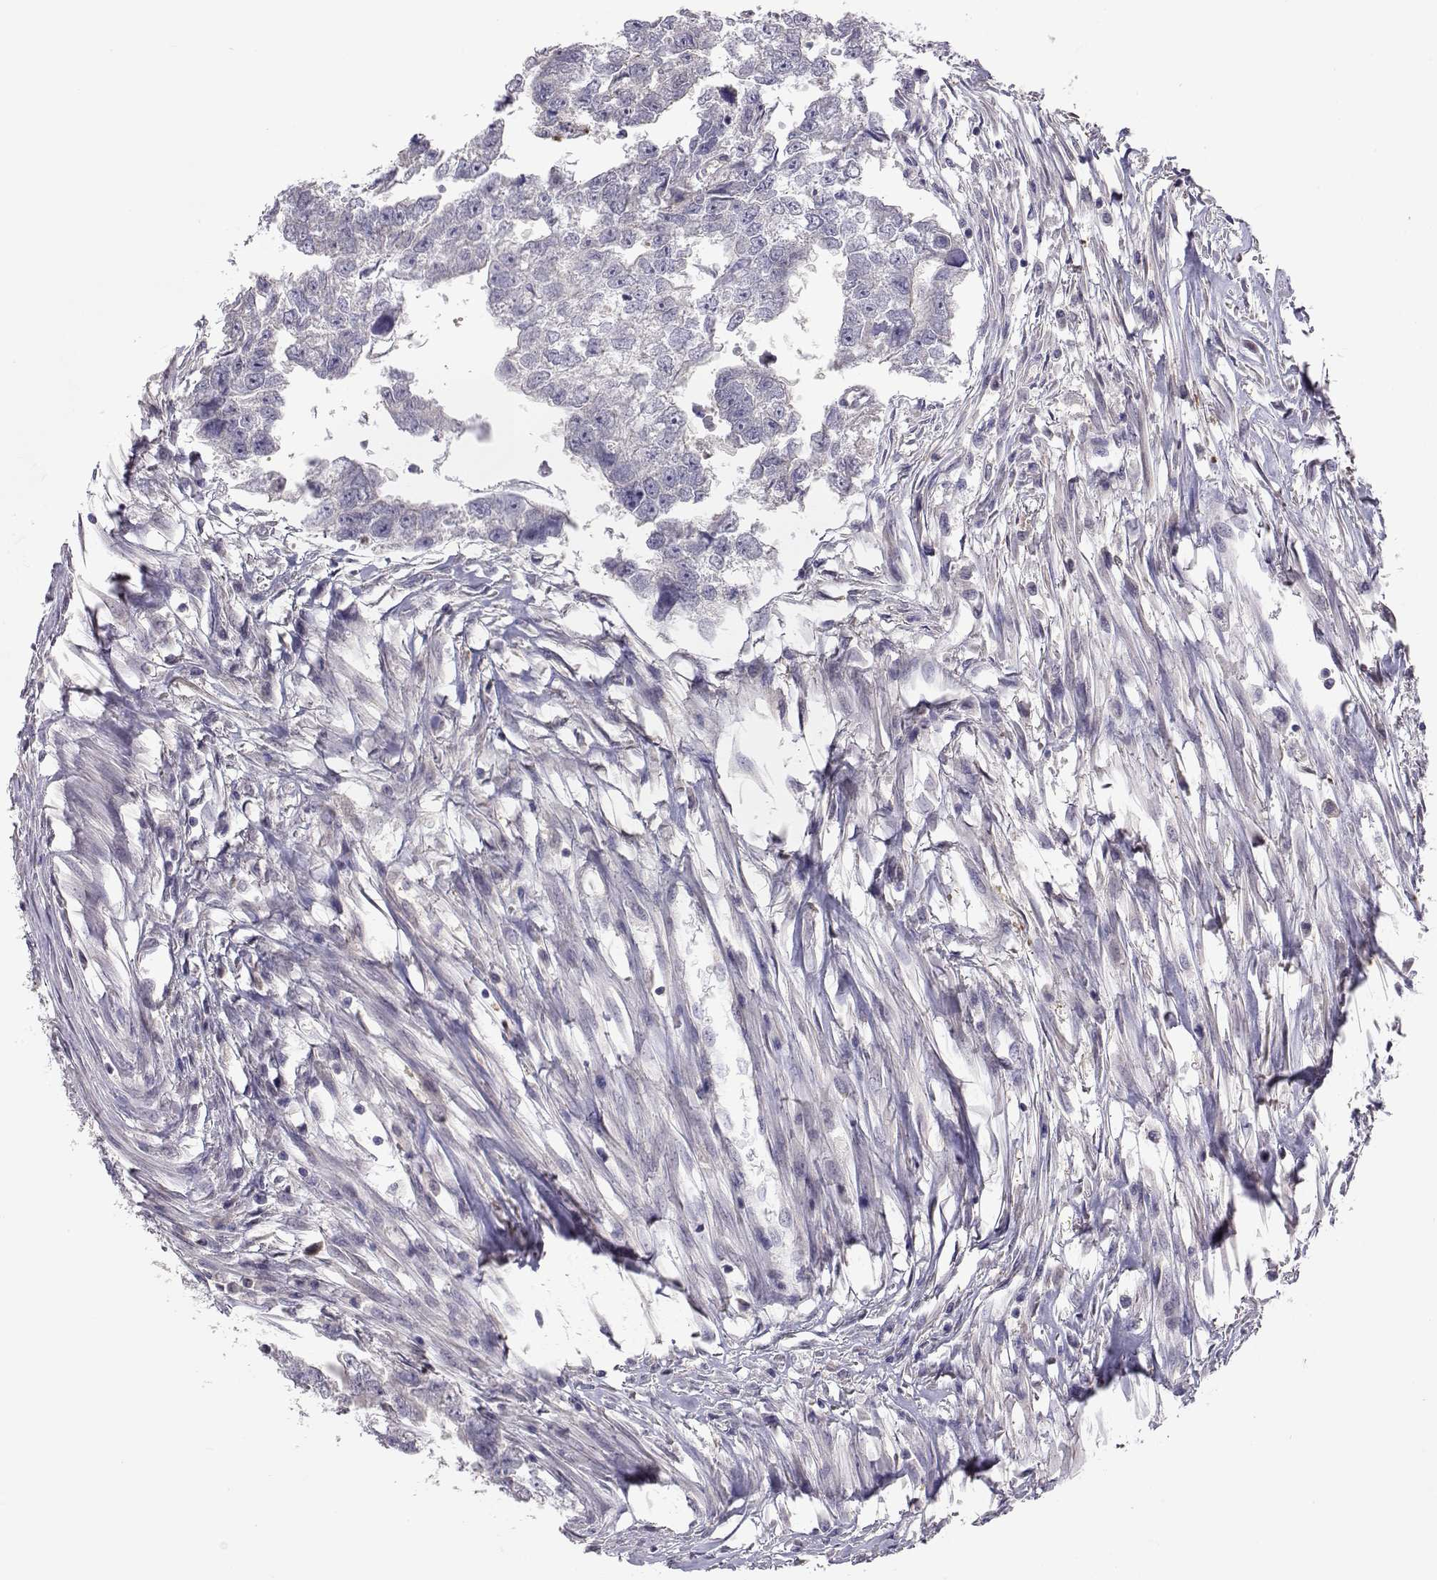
{"staining": {"intensity": "negative", "quantity": "none", "location": "none"}, "tissue": "testis cancer", "cell_type": "Tumor cells", "image_type": "cancer", "snomed": [{"axis": "morphology", "description": "Carcinoma, Embryonal, NOS"}, {"axis": "morphology", "description": "Teratoma, malignant, NOS"}, {"axis": "topography", "description": "Testis"}], "caption": "The image reveals no staining of tumor cells in testis cancer. The staining was performed using DAB to visualize the protein expression in brown, while the nuclei were stained in blue with hematoxylin (Magnification: 20x).", "gene": "NCAM2", "patient": {"sex": "male", "age": 44}}